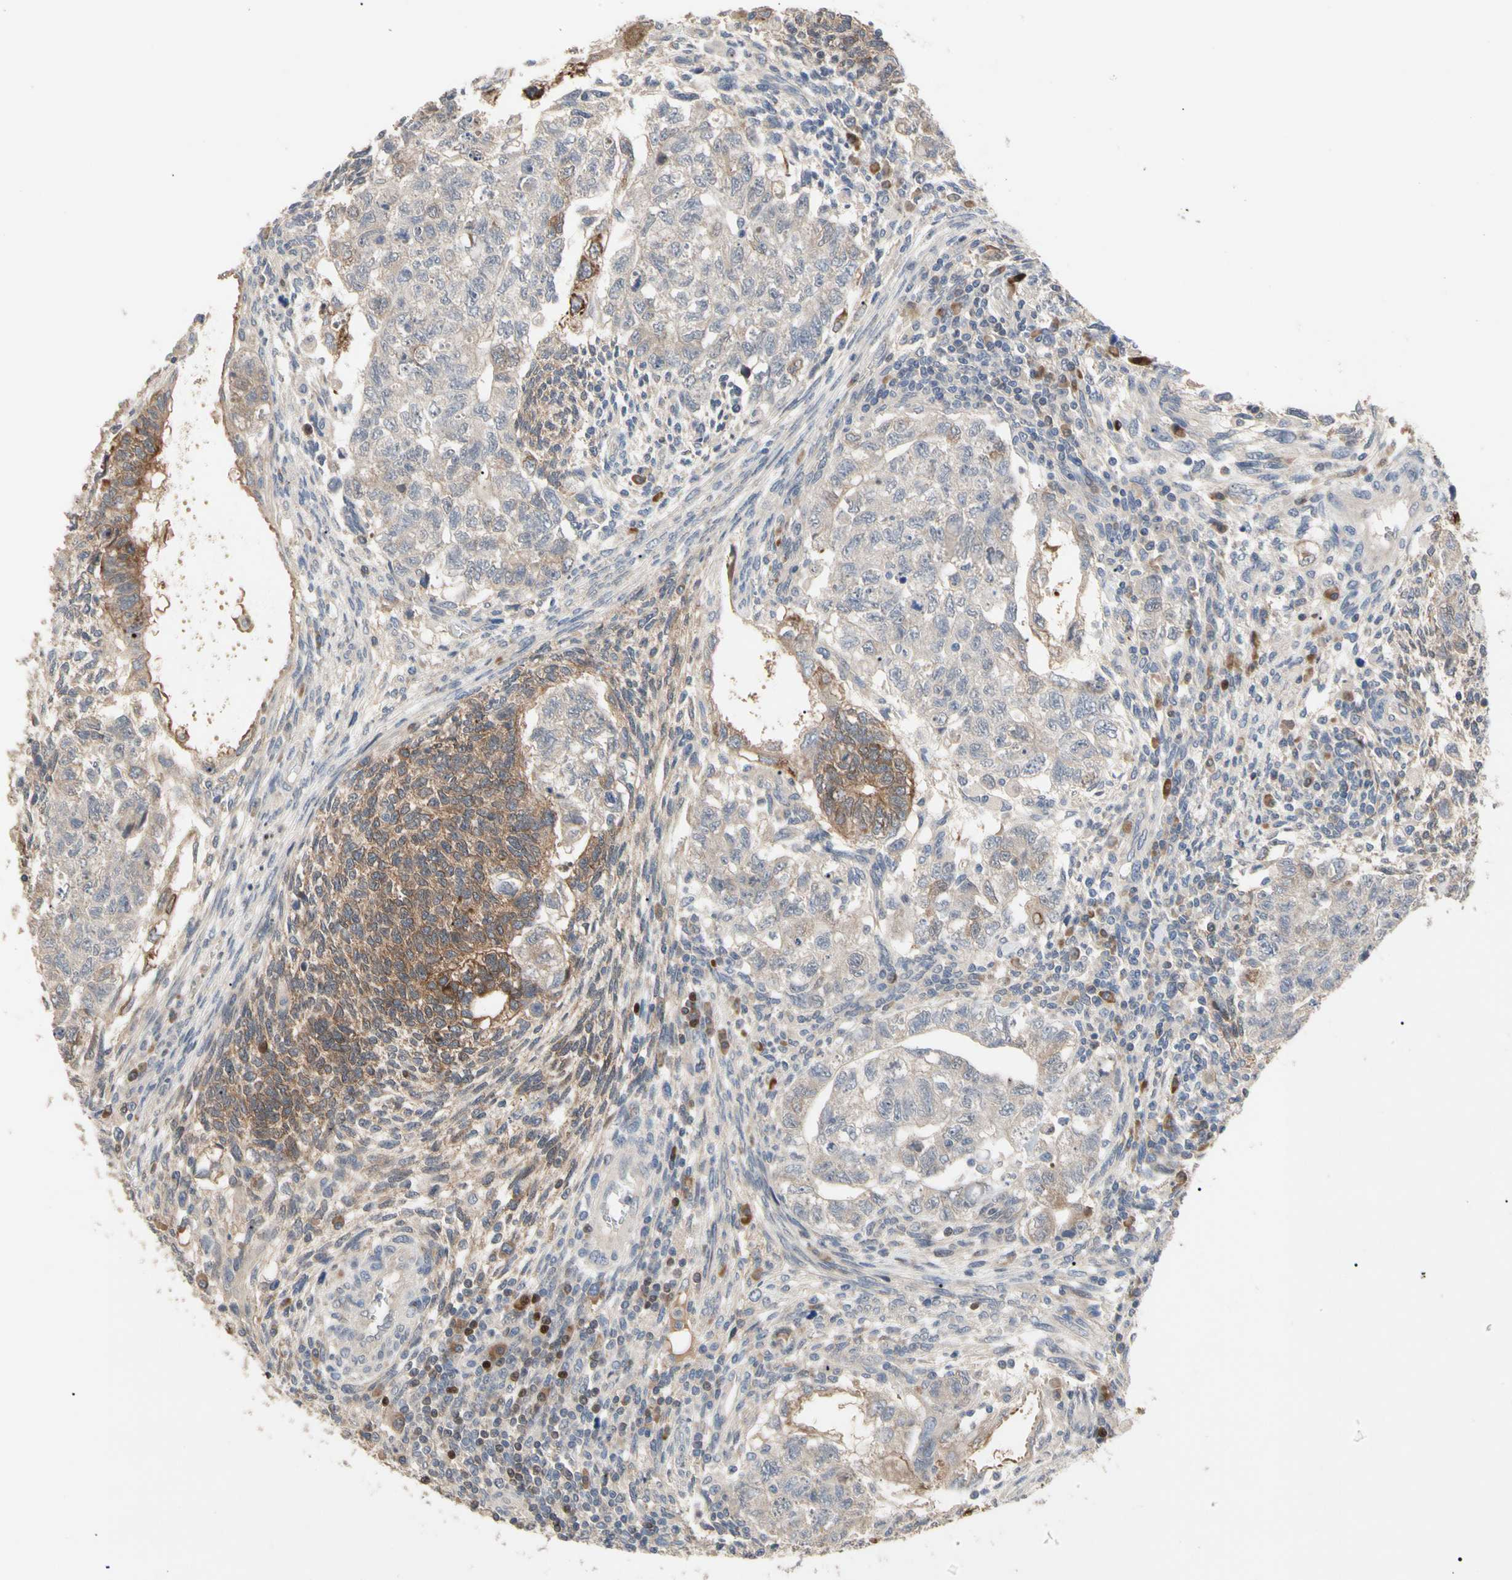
{"staining": {"intensity": "weak", "quantity": "<25%", "location": "cytoplasmic/membranous"}, "tissue": "testis cancer", "cell_type": "Tumor cells", "image_type": "cancer", "snomed": [{"axis": "morphology", "description": "Normal tissue, NOS"}, {"axis": "morphology", "description": "Carcinoma, Embryonal, NOS"}, {"axis": "topography", "description": "Testis"}], "caption": "This is an immunohistochemistry (IHC) micrograph of human testis embryonal carcinoma. There is no expression in tumor cells.", "gene": "HMGCR", "patient": {"sex": "male", "age": 36}}